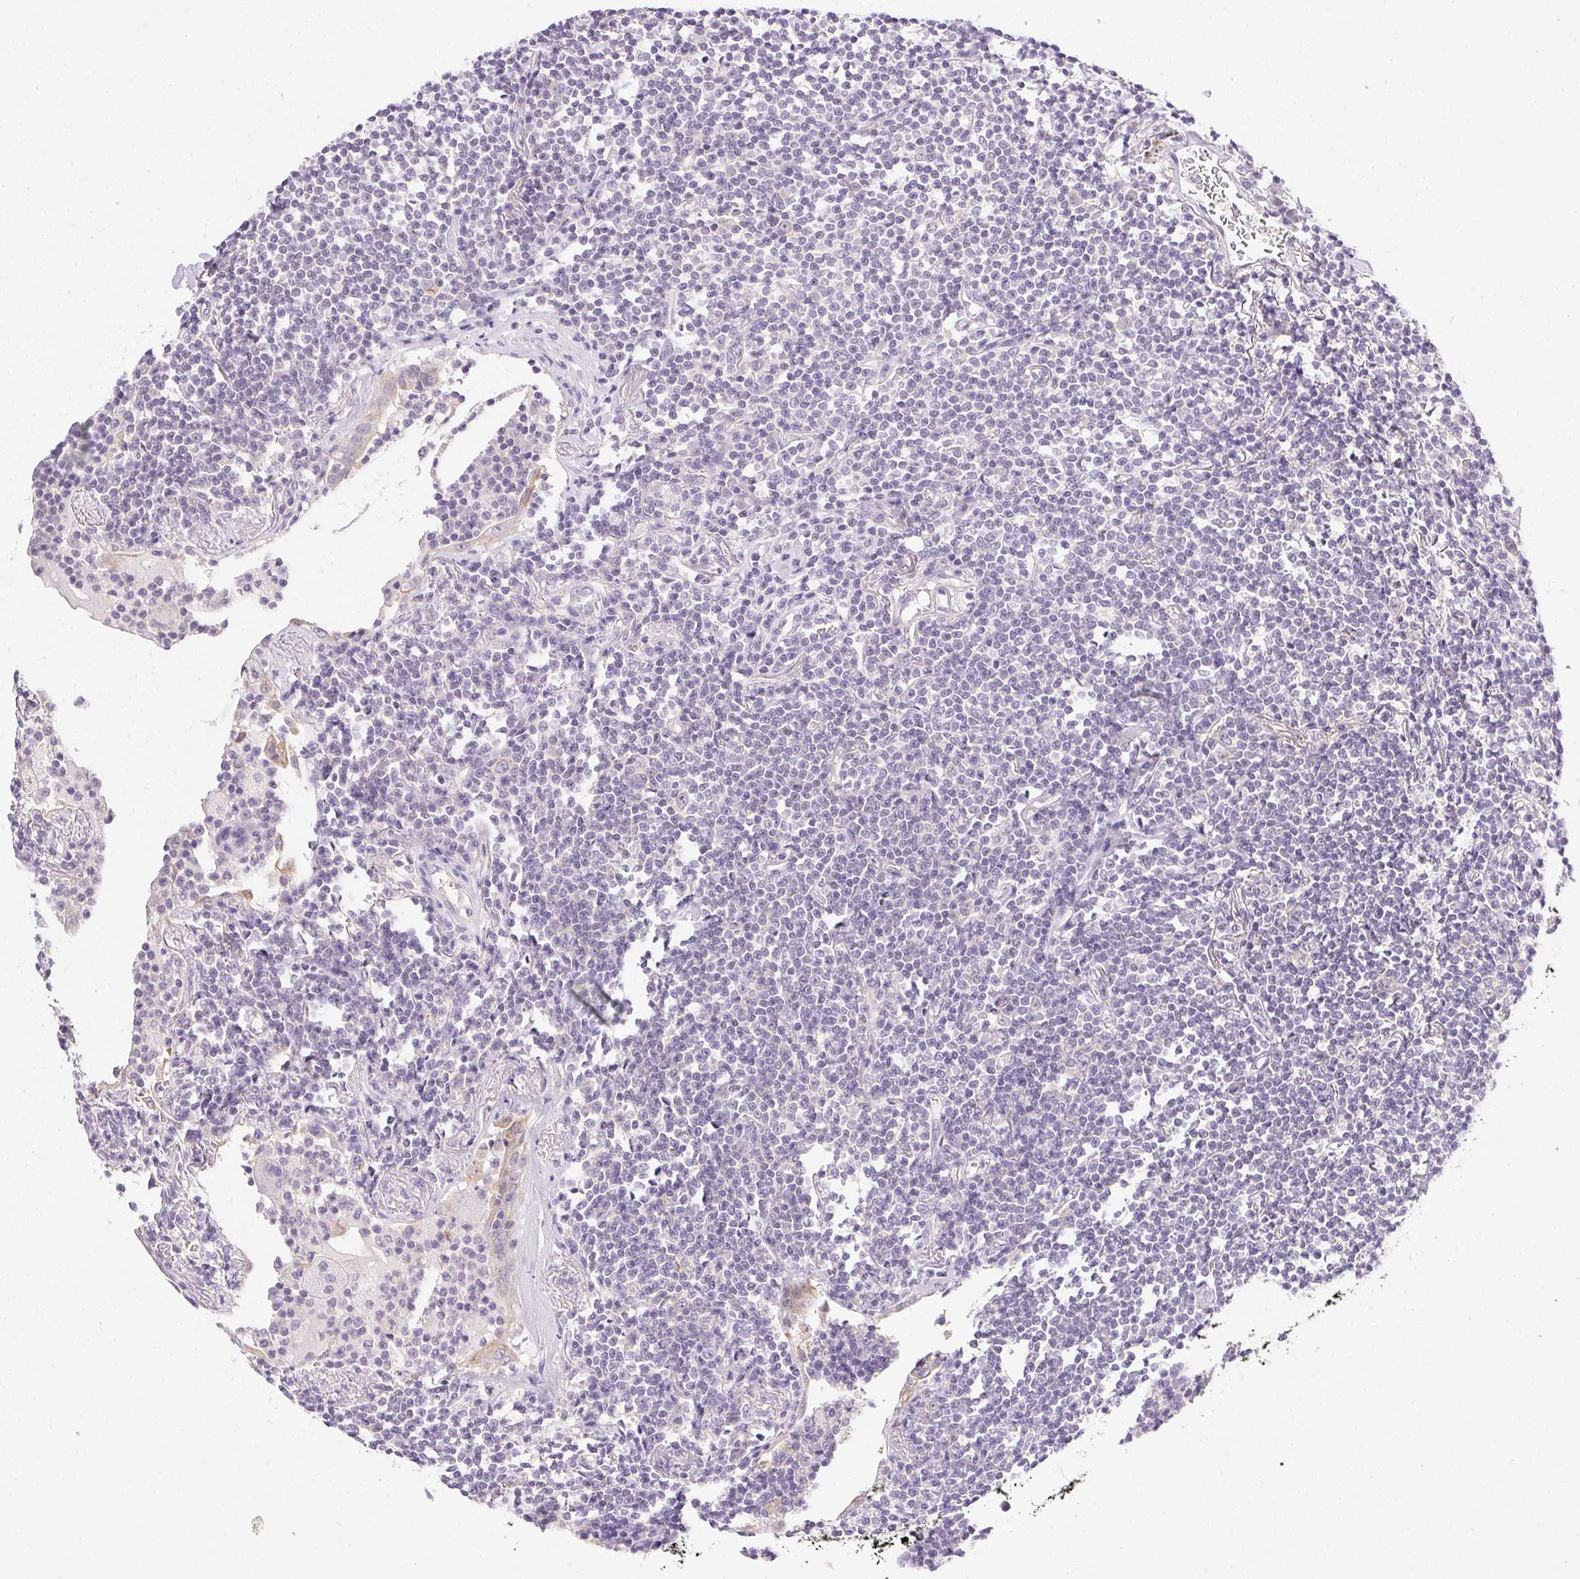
{"staining": {"intensity": "negative", "quantity": "none", "location": "none"}, "tissue": "lymphoma", "cell_type": "Tumor cells", "image_type": "cancer", "snomed": [{"axis": "morphology", "description": "Malignant lymphoma, non-Hodgkin's type, Low grade"}, {"axis": "topography", "description": "Lung"}], "caption": "The immunohistochemistry (IHC) photomicrograph has no significant positivity in tumor cells of lymphoma tissue.", "gene": "SLC17A7", "patient": {"sex": "female", "age": 71}}